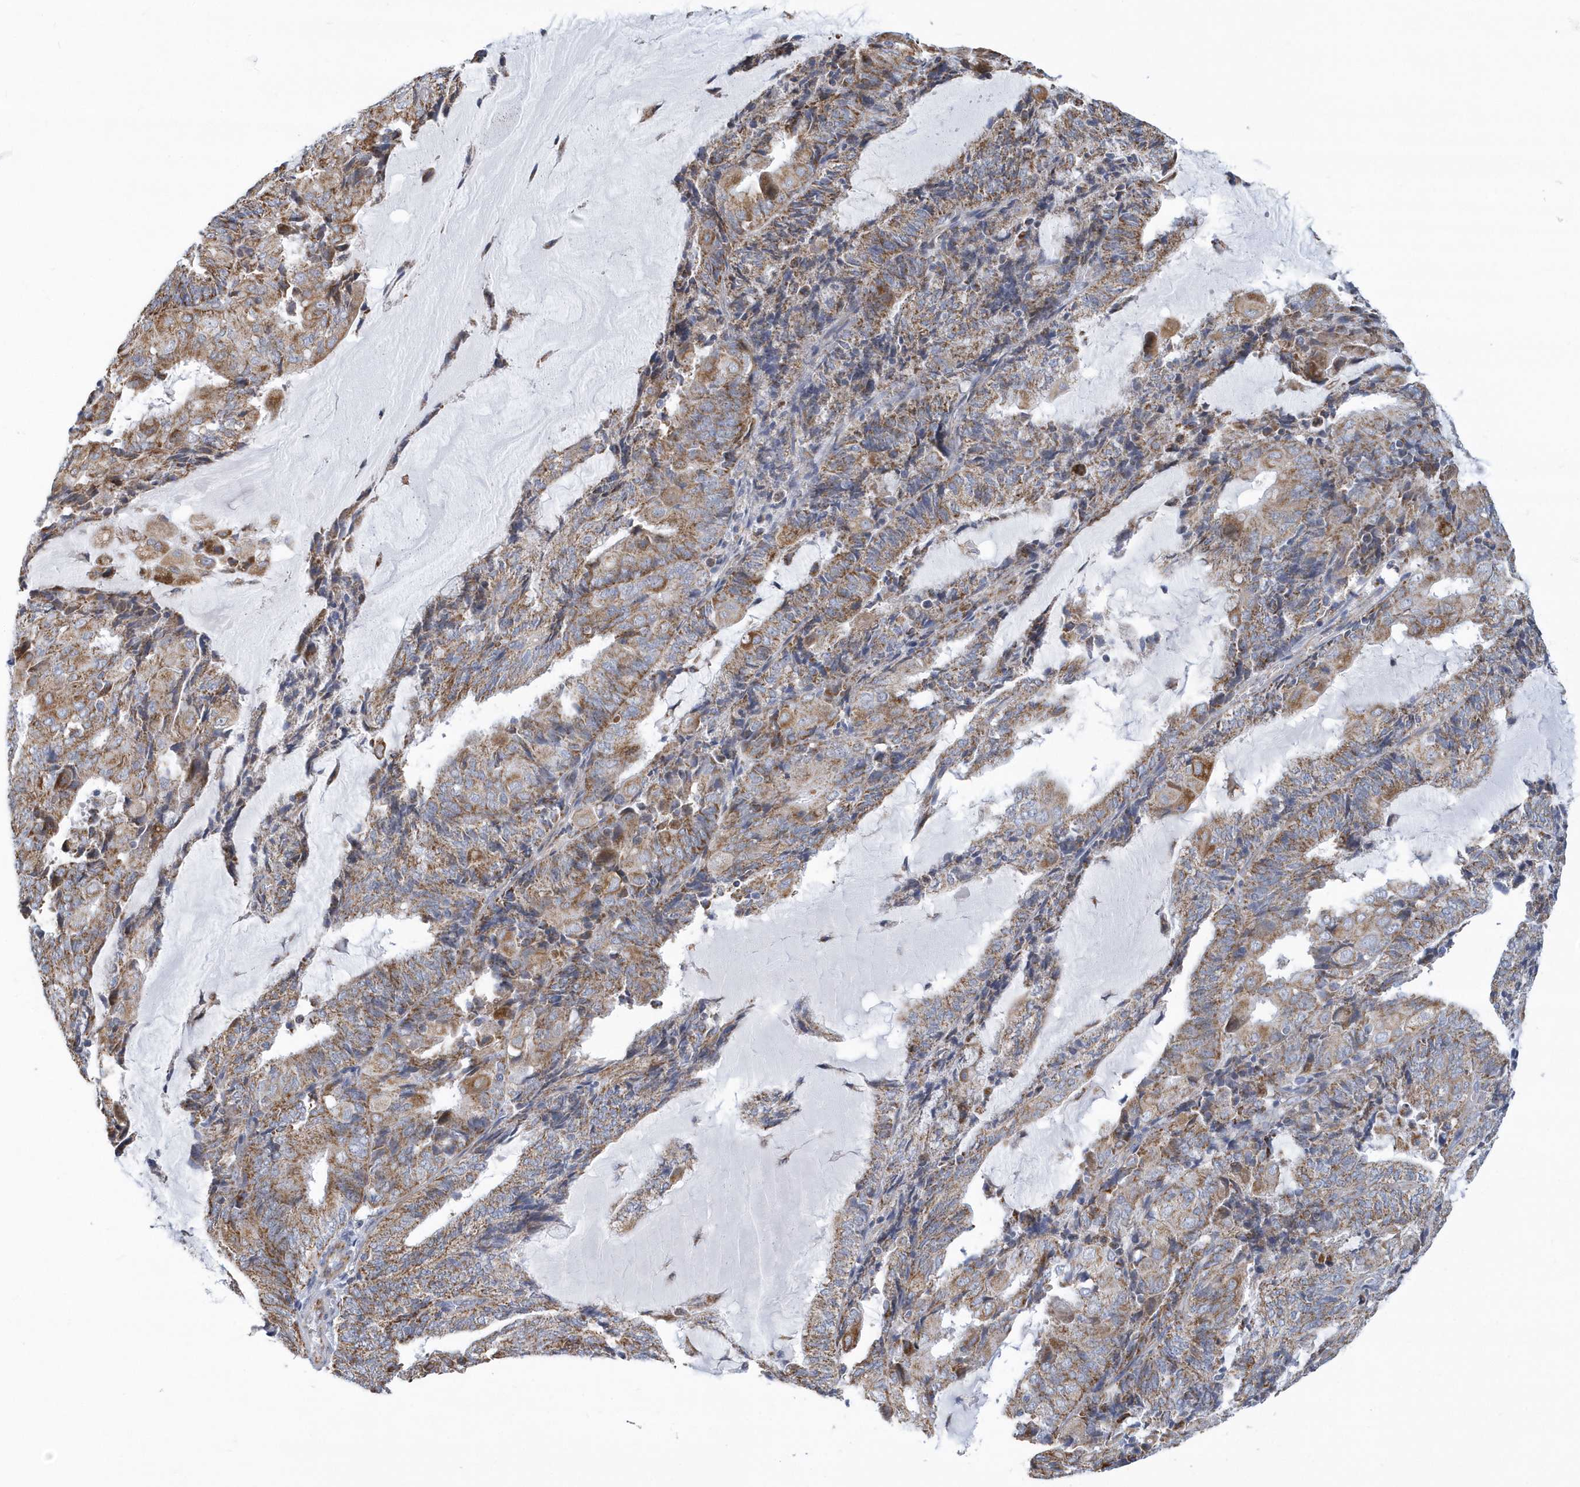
{"staining": {"intensity": "moderate", "quantity": ">75%", "location": "cytoplasmic/membranous"}, "tissue": "endometrial cancer", "cell_type": "Tumor cells", "image_type": "cancer", "snomed": [{"axis": "morphology", "description": "Adenocarcinoma, NOS"}, {"axis": "topography", "description": "Endometrium"}], "caption": "Immunohistochemical staining of human endometrial adenocarcinoma demonstrates medium levels of moderate cytoplasmic/membranous protein positivity in approximately >75% of tumor cells.", "gene": "VWA5B2", "patient": {"sex": "female", "age": 81}}